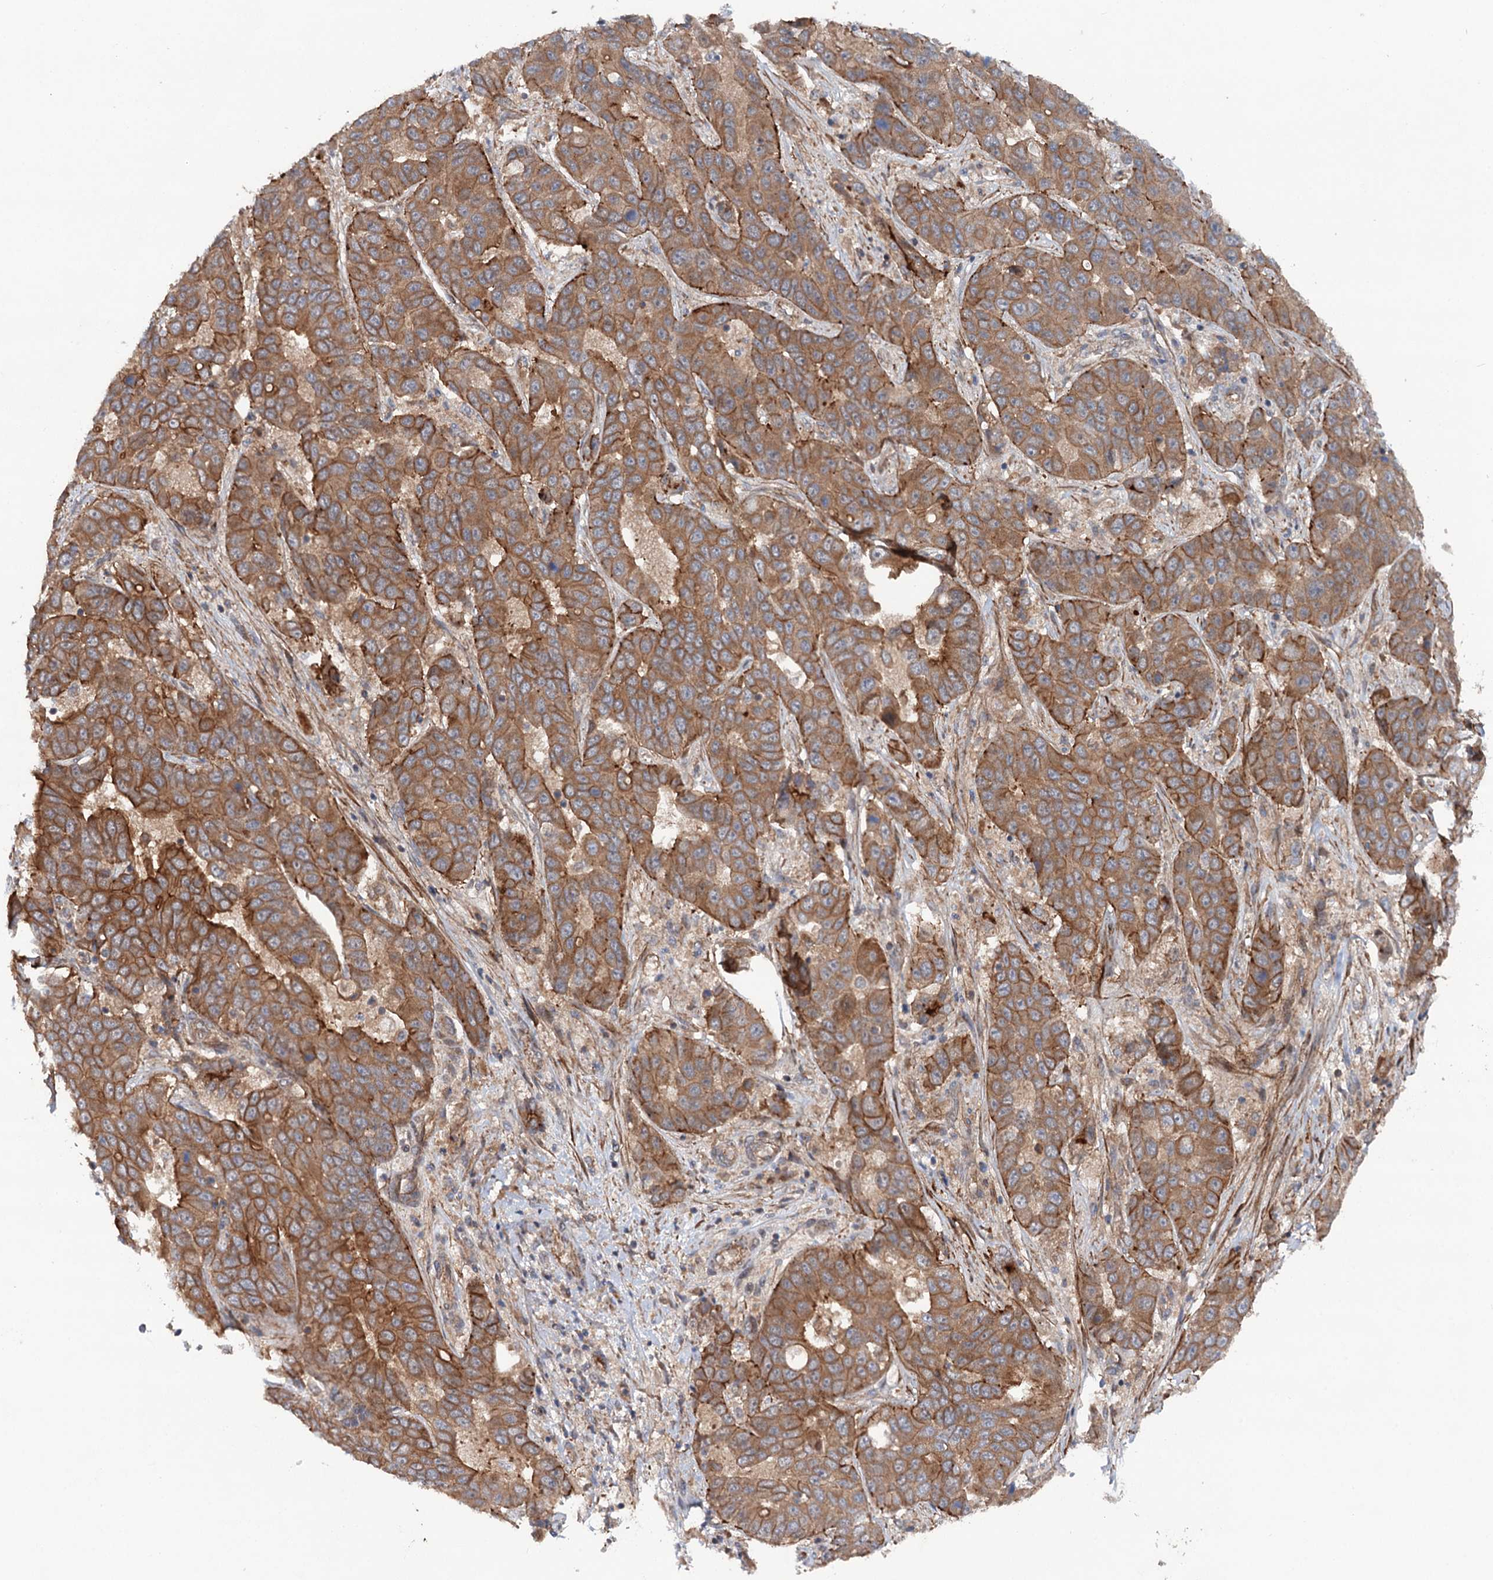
{"staining": {"intensity": "moderate", "quantity": ">75%", "location": "cytoplasmic/membranous"}, "tissue": "liver cancer", "cell_type": "Tumor cells", "image_type": "cancer", "snomed": [{"axis": "morphology", "description": "Cholangiocarcinoma"}, {"axis": "topography", "description": "Liver"}], "caption": "Protein staining displays moderate cytoplasmic/membranous staining in approximately >75% of tumor cells in liver cholangiocarcinoma. (IHC, brightfield microscopy, high magnification).", "gene": "ADGRG4", "patient": {"sex": "female", "age": 52}}